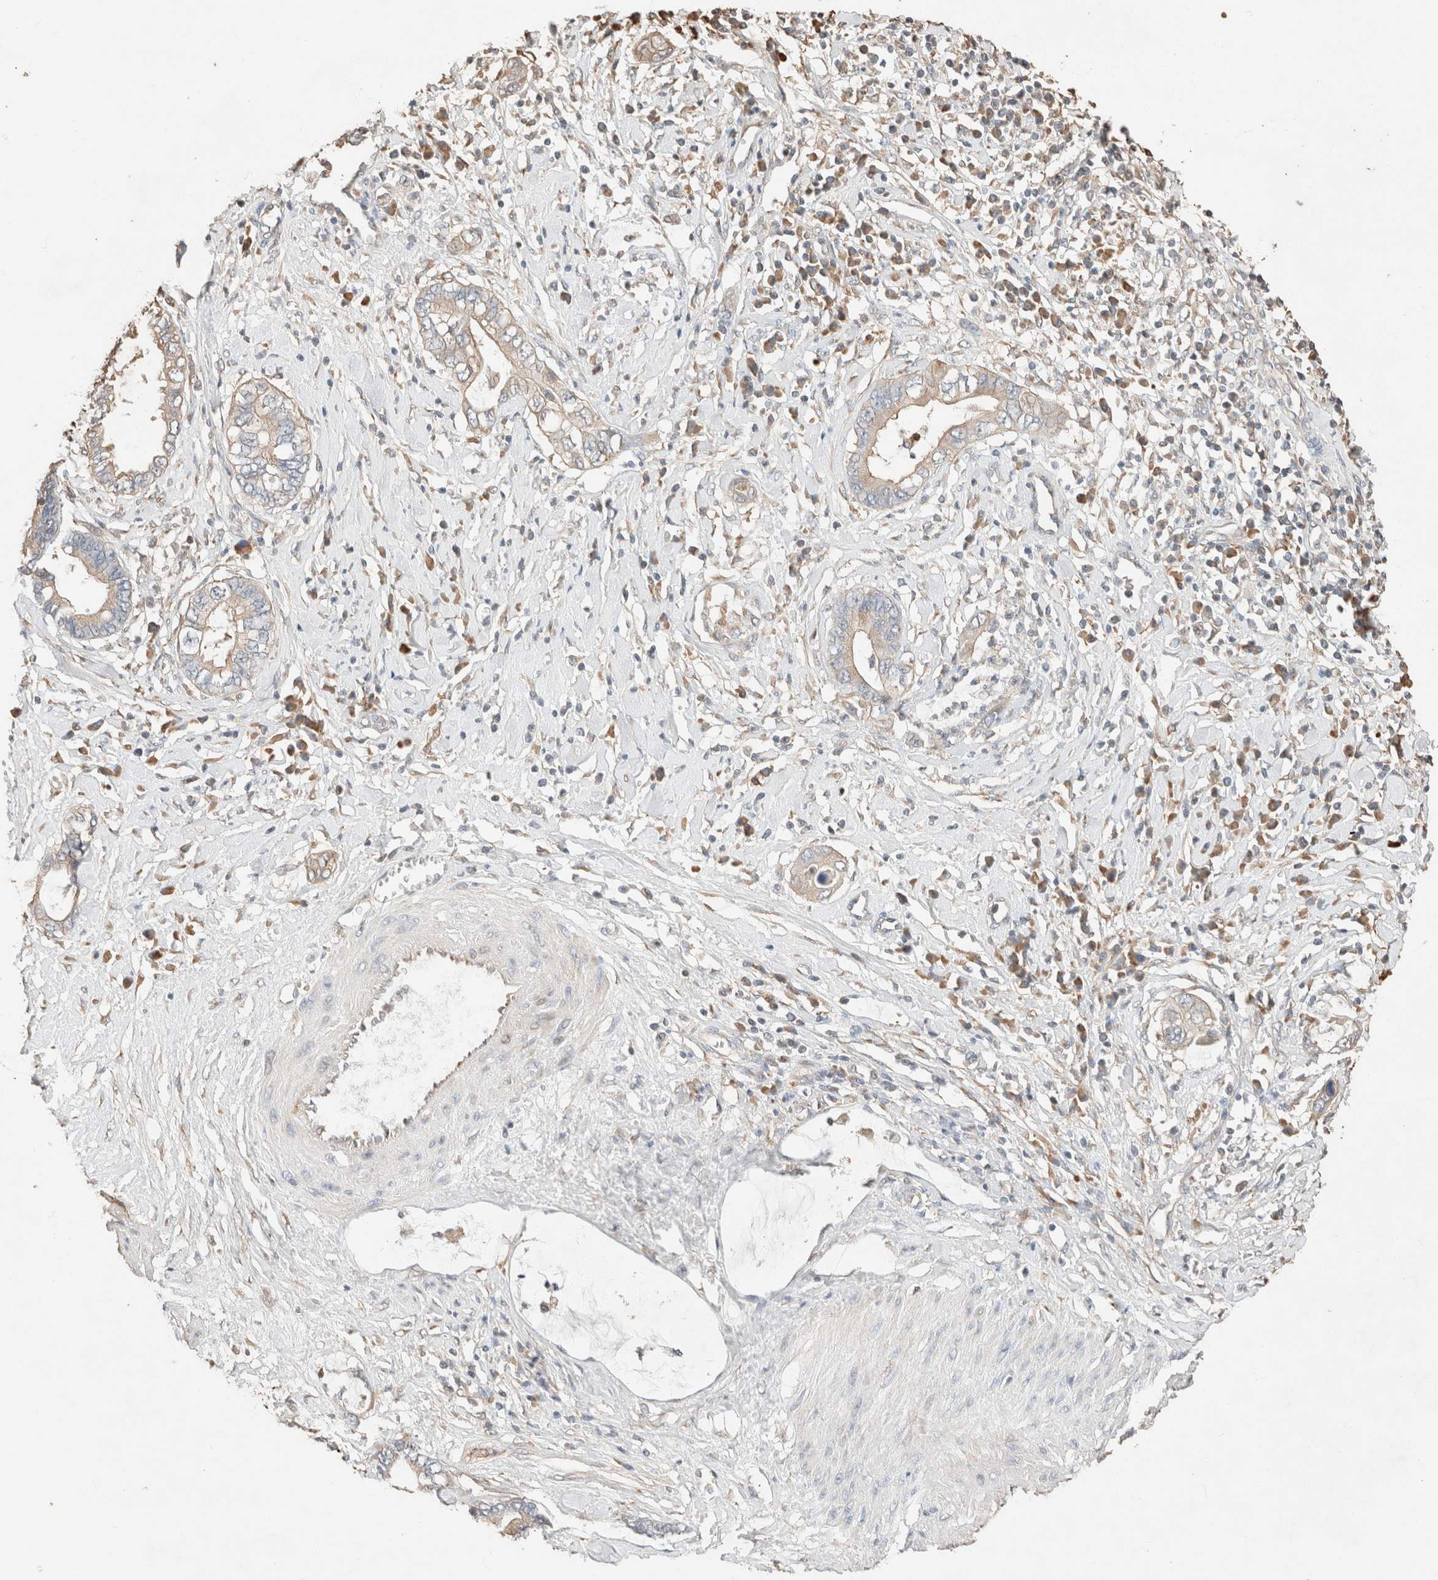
{"staining": {"intensity": "weak", "quantity": ">75%", "location": "cytoplasmic/membranous"}, "tissue": "cervical cancer", "cell_type": "Tumor cells", "image_type": "cancer", "snomed": [{"axis": "morphology", "description": "Adenocarcinoma, NOS"}, {"axis": "topography", "description": "Cervix"}], "caption": "Human adenocarcinoma (cervical) stained with a brown dye reveals weak cytoplasmic/membranous positive expression in about >75% of tumor cells.", "gene": "TUBD1", "patient": {"sex": "female", "age": 44}}